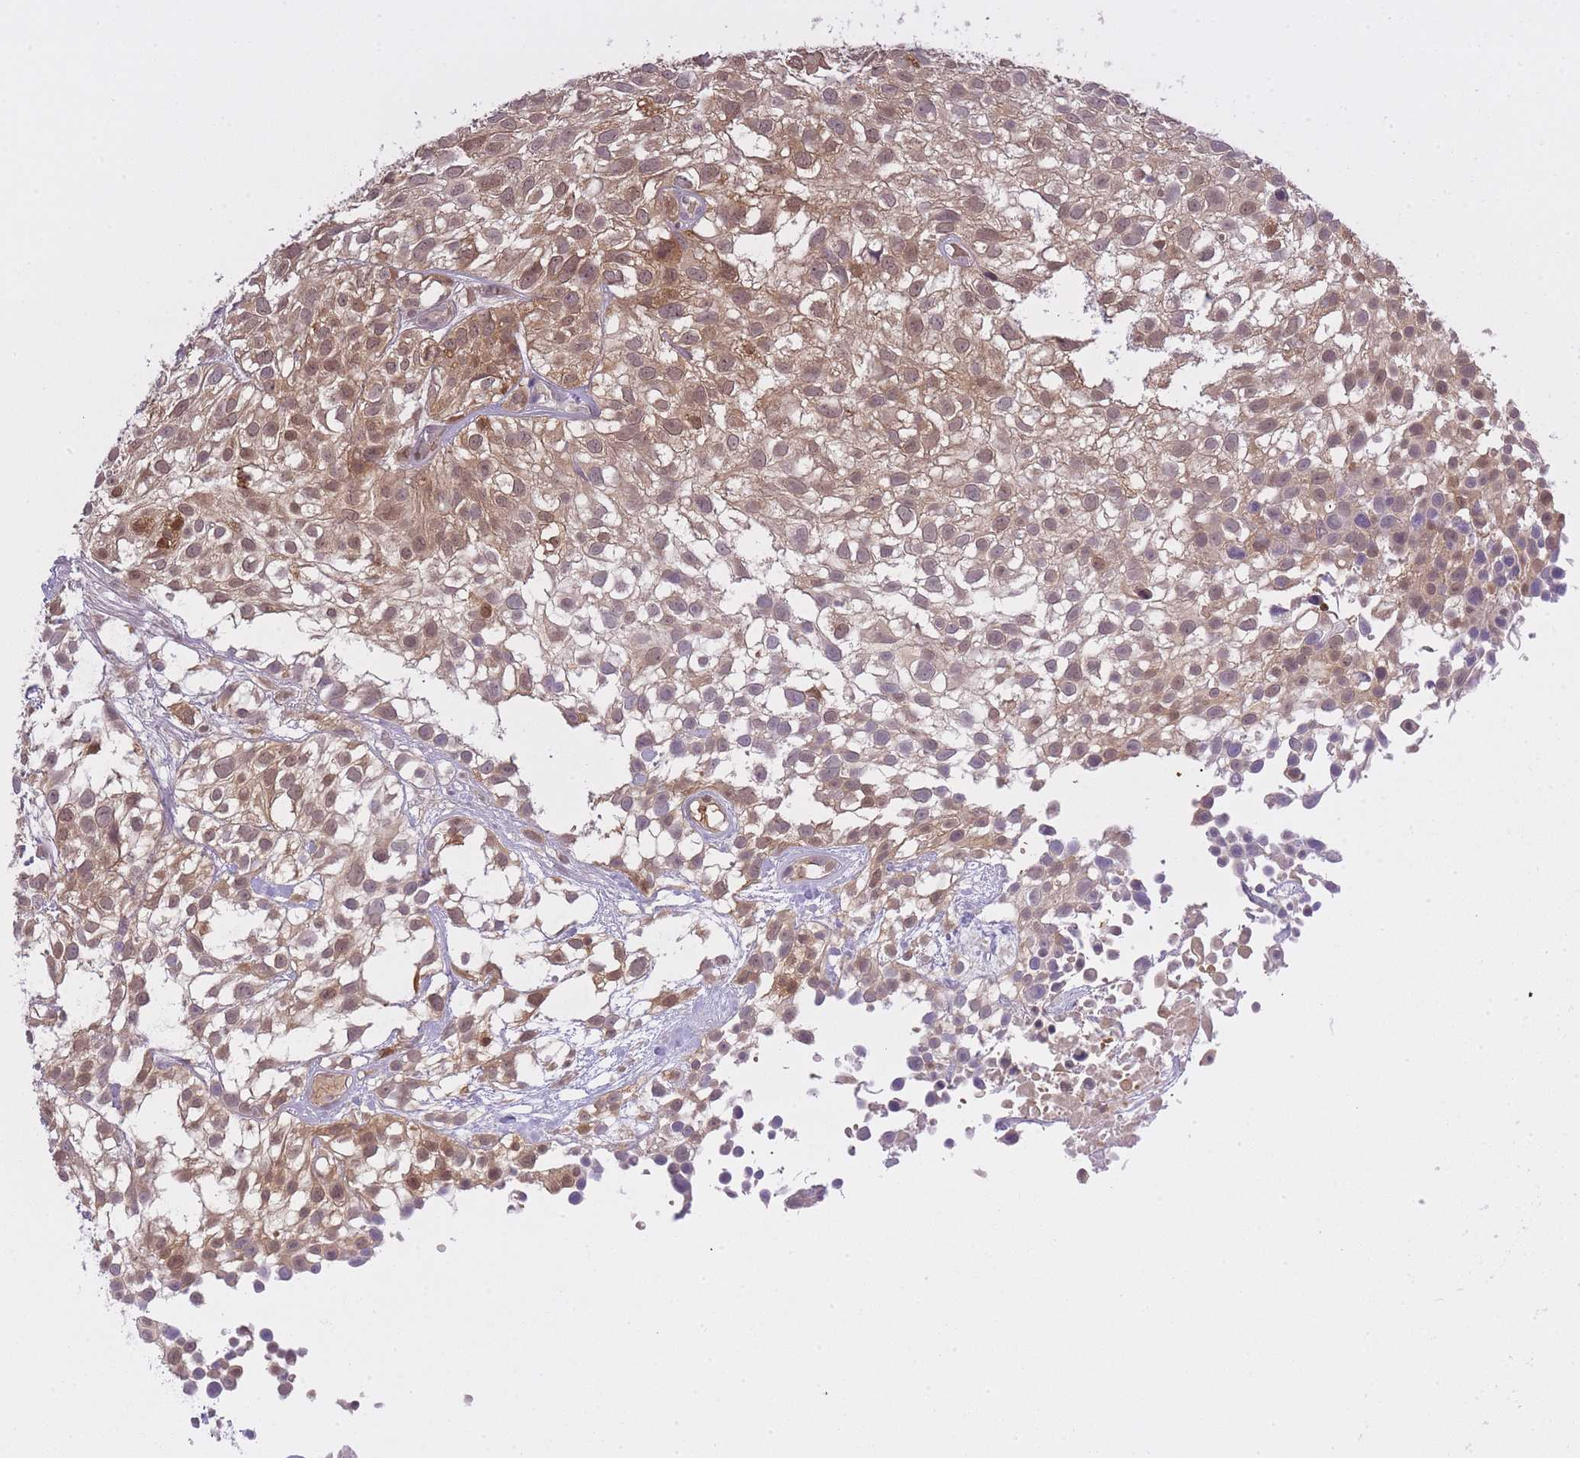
{"staining": {"intensity": "moderate", "quantity": ">75%", "location": "cytoplasmic/membranous,nuclear"}, "tissue": "urothelial cancer", "cell_type": "Tumor cells", "image_type": "cancer", "snomed": [{"axis": "morphology", "description": "Urothelial carcinoma, High grade"}, {"axis": "topography", "description": "Urinary bladder"}], "caption": "Protein staining shows moderate cytoplasmic/membranous and nuclear expression in approximately >75% of tumor cells in high-grade urothelial carcinoma.", "gene": "CXorf38", "patient": {"sex": "male", "age": 56}}